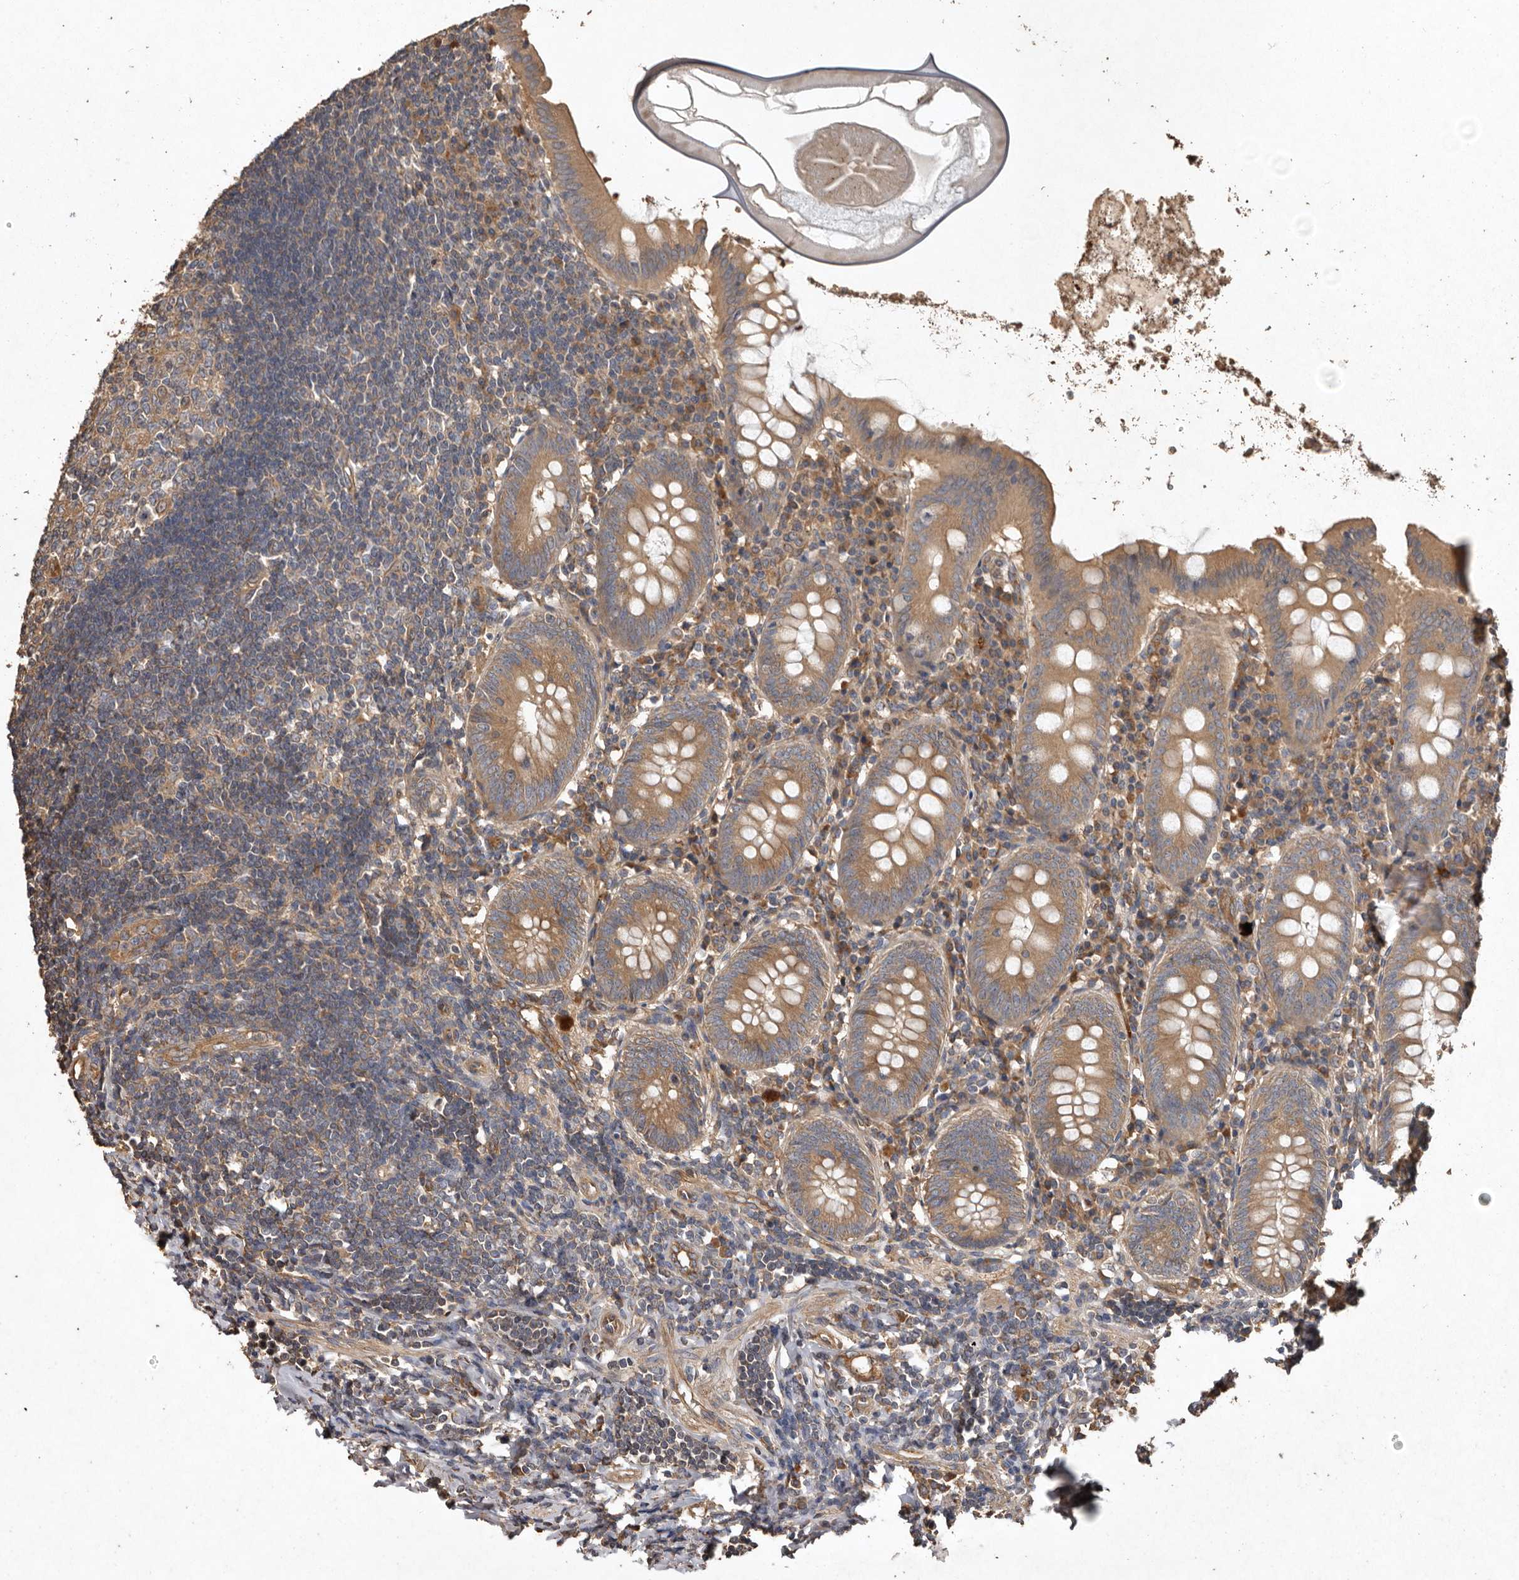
{"staining": {"intensity": "moderate", "quantity": ">75%", "location": "cytoplasmic/membranous"}, "tissue": "appendix", "cell_type": "Glandular cells", "image_type": "normal", "snomed": [{"axis": "morphology", "description": "Normal tissue, NOS"}, {"axis": "topography", "description": "Appendix"}], "caption": "Protein expression analysis of benign human appendix reveals moderate cytoplasmic/membranous positivity in approximately >75% of glandular cells. The staining was performed using DAB (3,3'-diaminobenzidine) to visualize the protein expression in brown, while the nuclei were stained in blue with hematoxylin (Magnification: 20x).", "gene": "FLCN", "patient": {"sex": "female", "age": 54}}